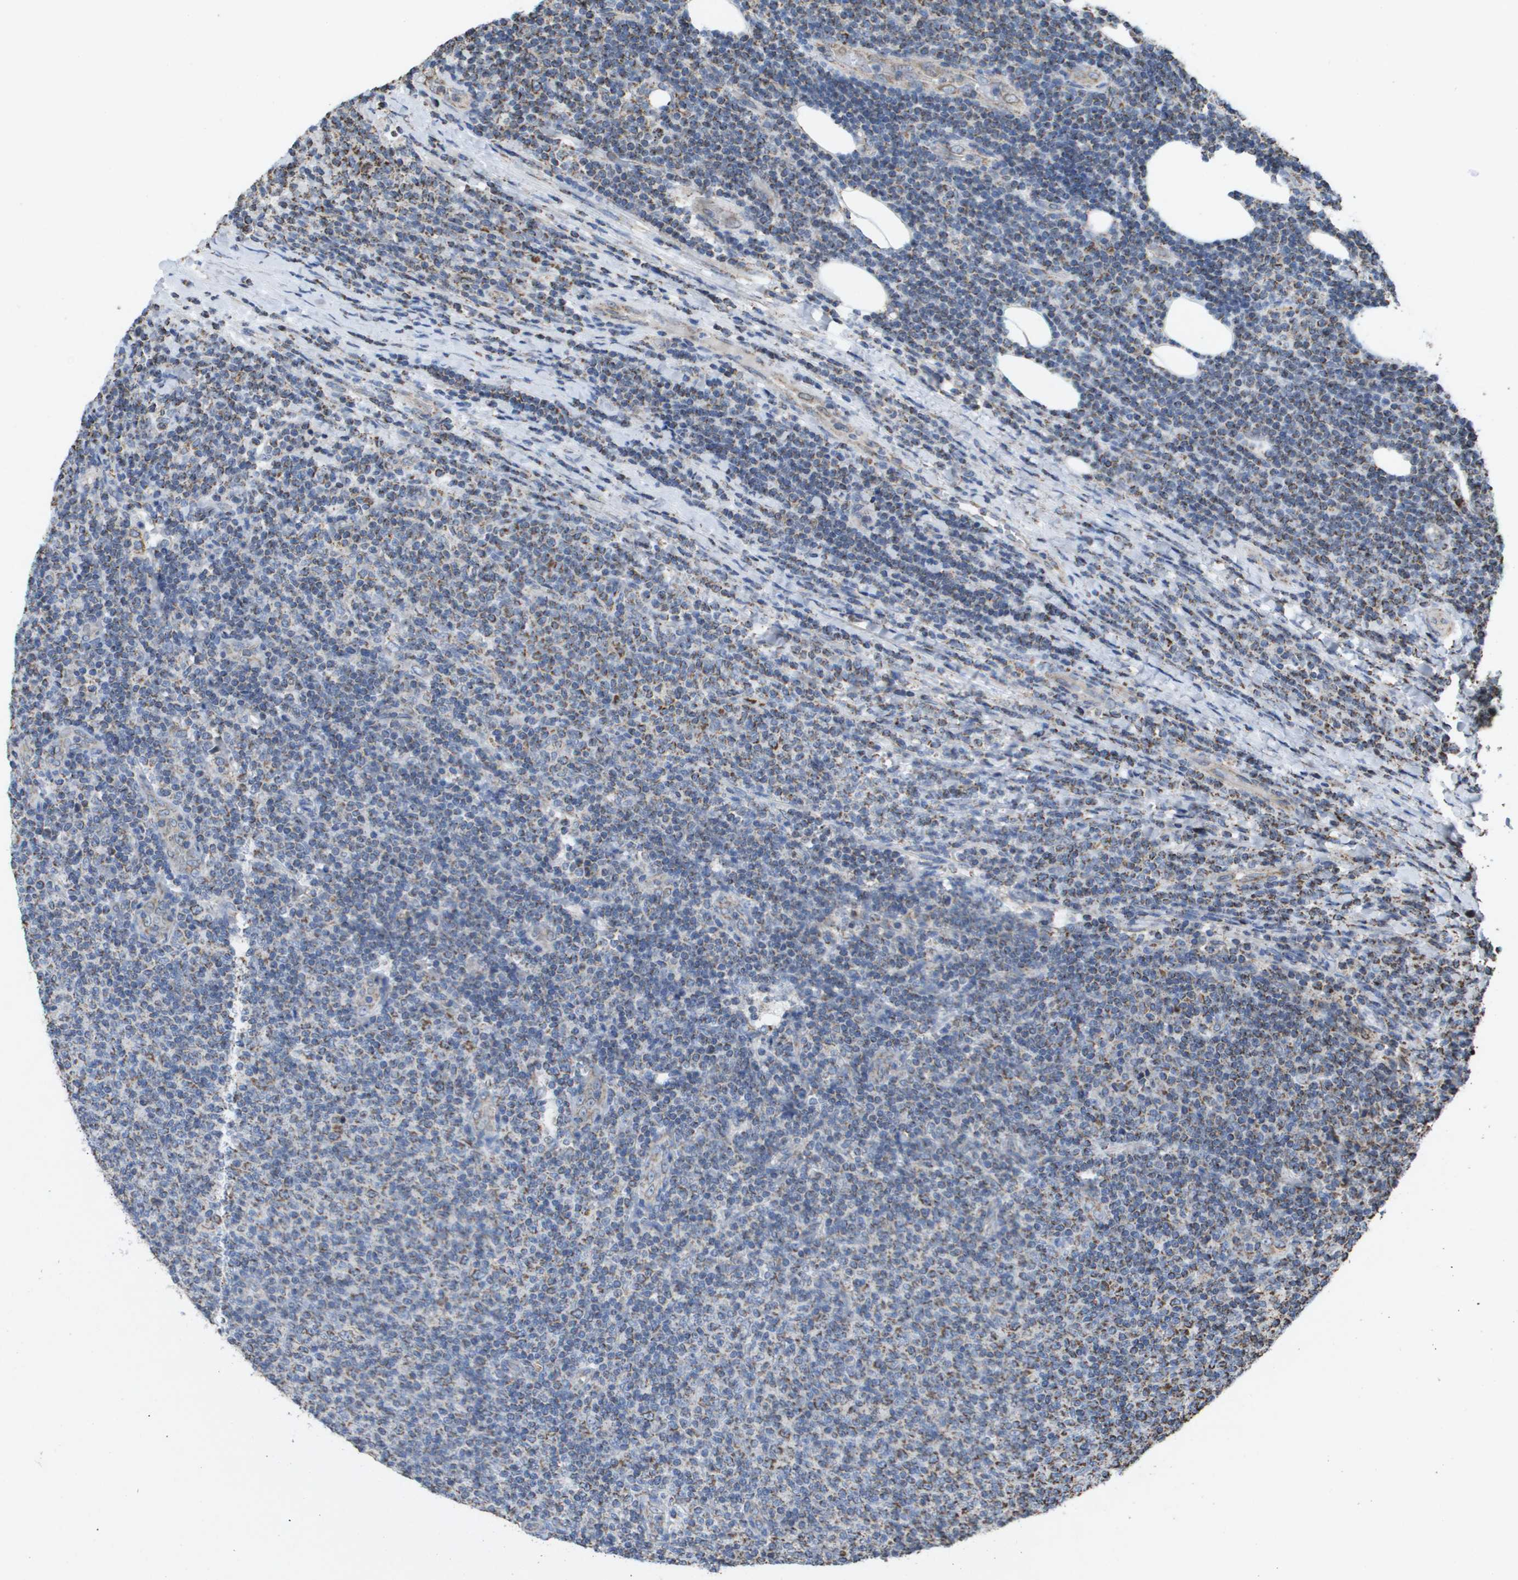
{"staining": {"intensity": "moderate", "quantity": "25%-75%", "location": "cytoplasmic/membranous"}, "tissue": "lymphoma", "cell_type": "Tumor cells", "image_type": "cancer", "snomed": [{"axis": "morphology", "description": "Malignant lymphoma, non-Hodgkin's type, Low grade"}, {"axis": "topography", "description": "Lymph node"}], "caption": "A medium amount of moderate cytoplasmic/membranous expression is present in approximately 25%-75% of tumor cells in low-grade malignant lymphoma, non-Hodgkin's type tissue. The protein of interest is shown in brown color, while the nuclei are stained blue.", "gene": "HSPE1", "patient": {"sex": "male", "age": 66}}